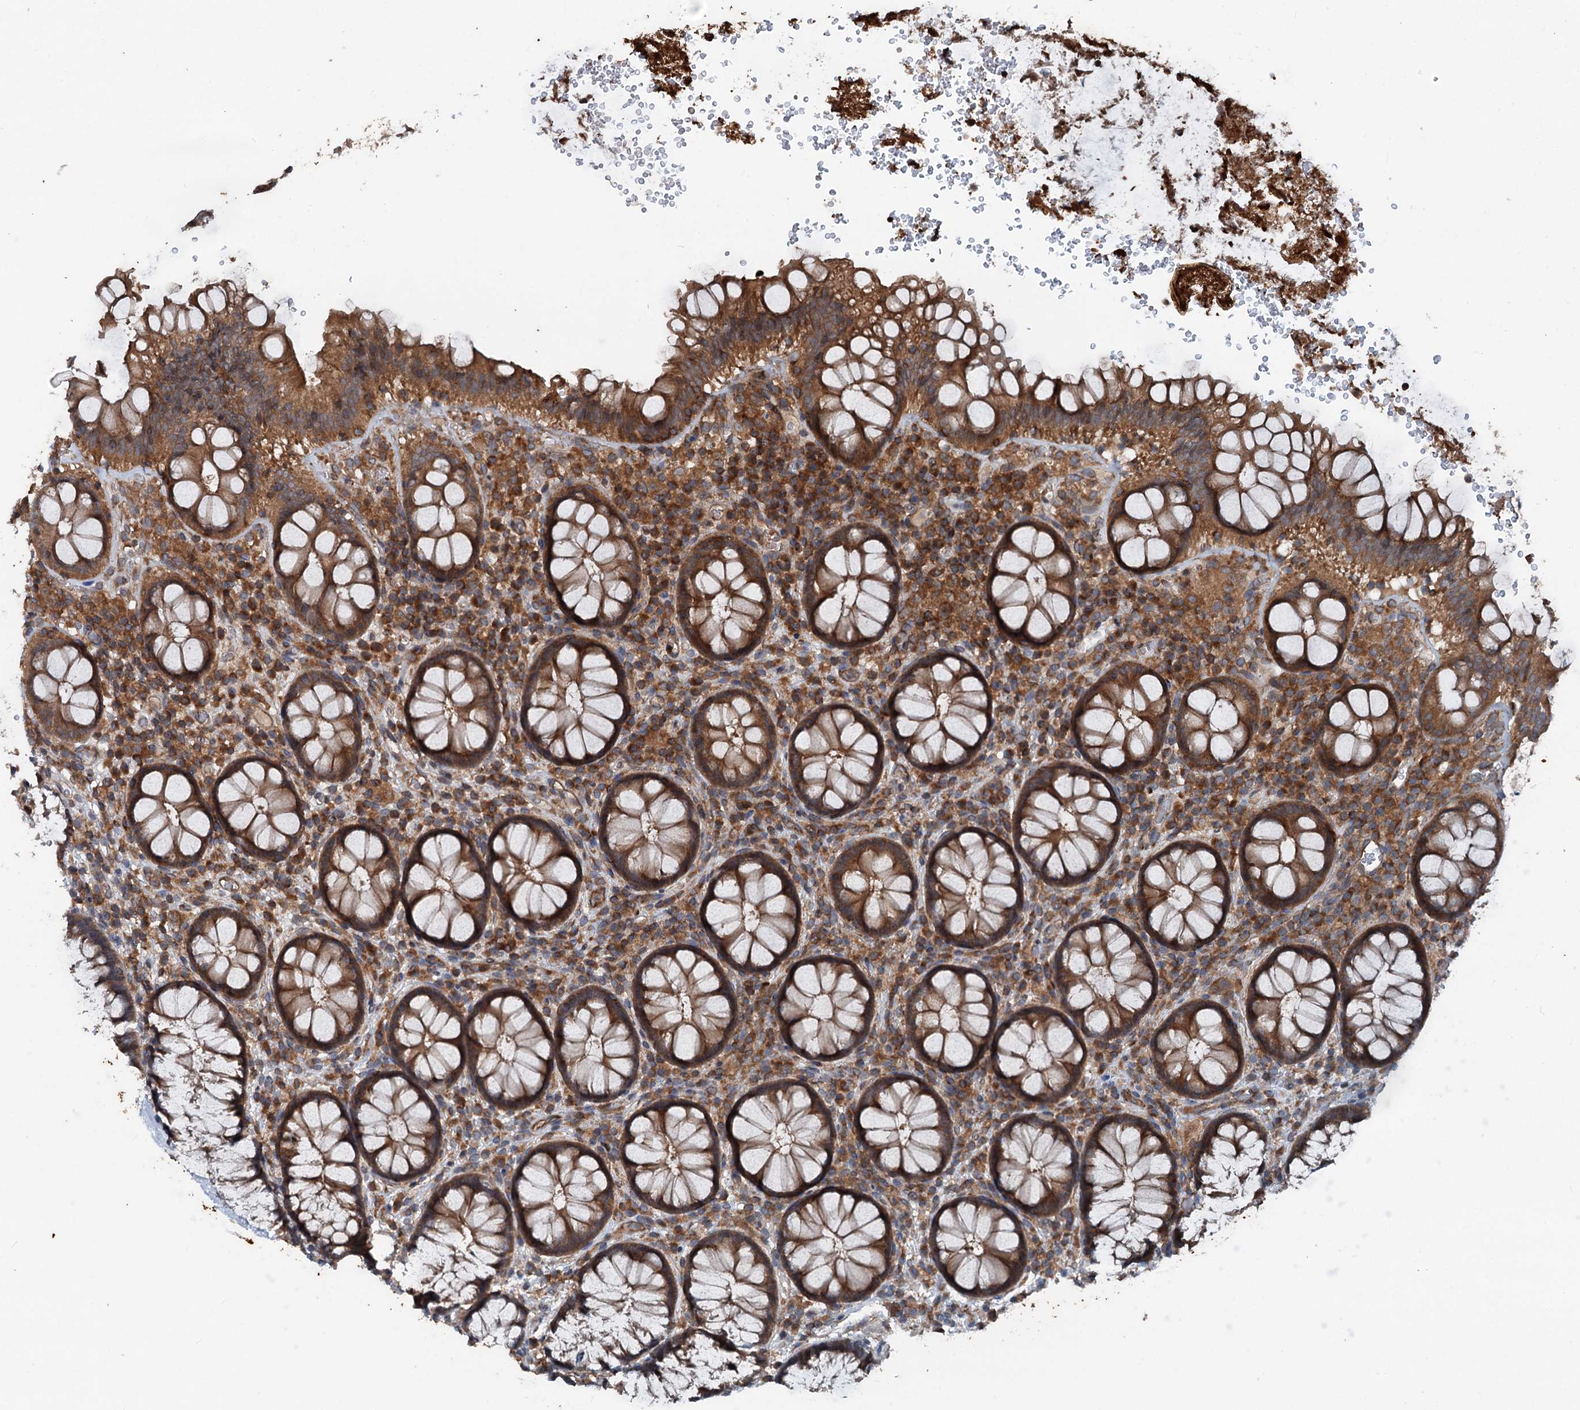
{"staining": {"intensity": "strong", "quantity": ">75%", "location": "cytoplasmic/membranous"}, "tissue": "rectum", "cell_type": "Glandular cells", "image_type": "normal", "snomed": [{"axis": "morphology", "description": "Normal tissue, NOS"}, {"axis": "topography", "description": "Rectum"}], "caption": "Immunohistochemistry micrograph of unremarkable rectum: rectum stained using immunohistochemistry (IHC) reveals high levels of strong protein expression localized specifically in the cytoplasmic/membranous of glandular cells, appearing as a cytoplasmic/membranous brown color.", "gene": "TEDC1", "patient": {"sex": "male", "age": 83}}